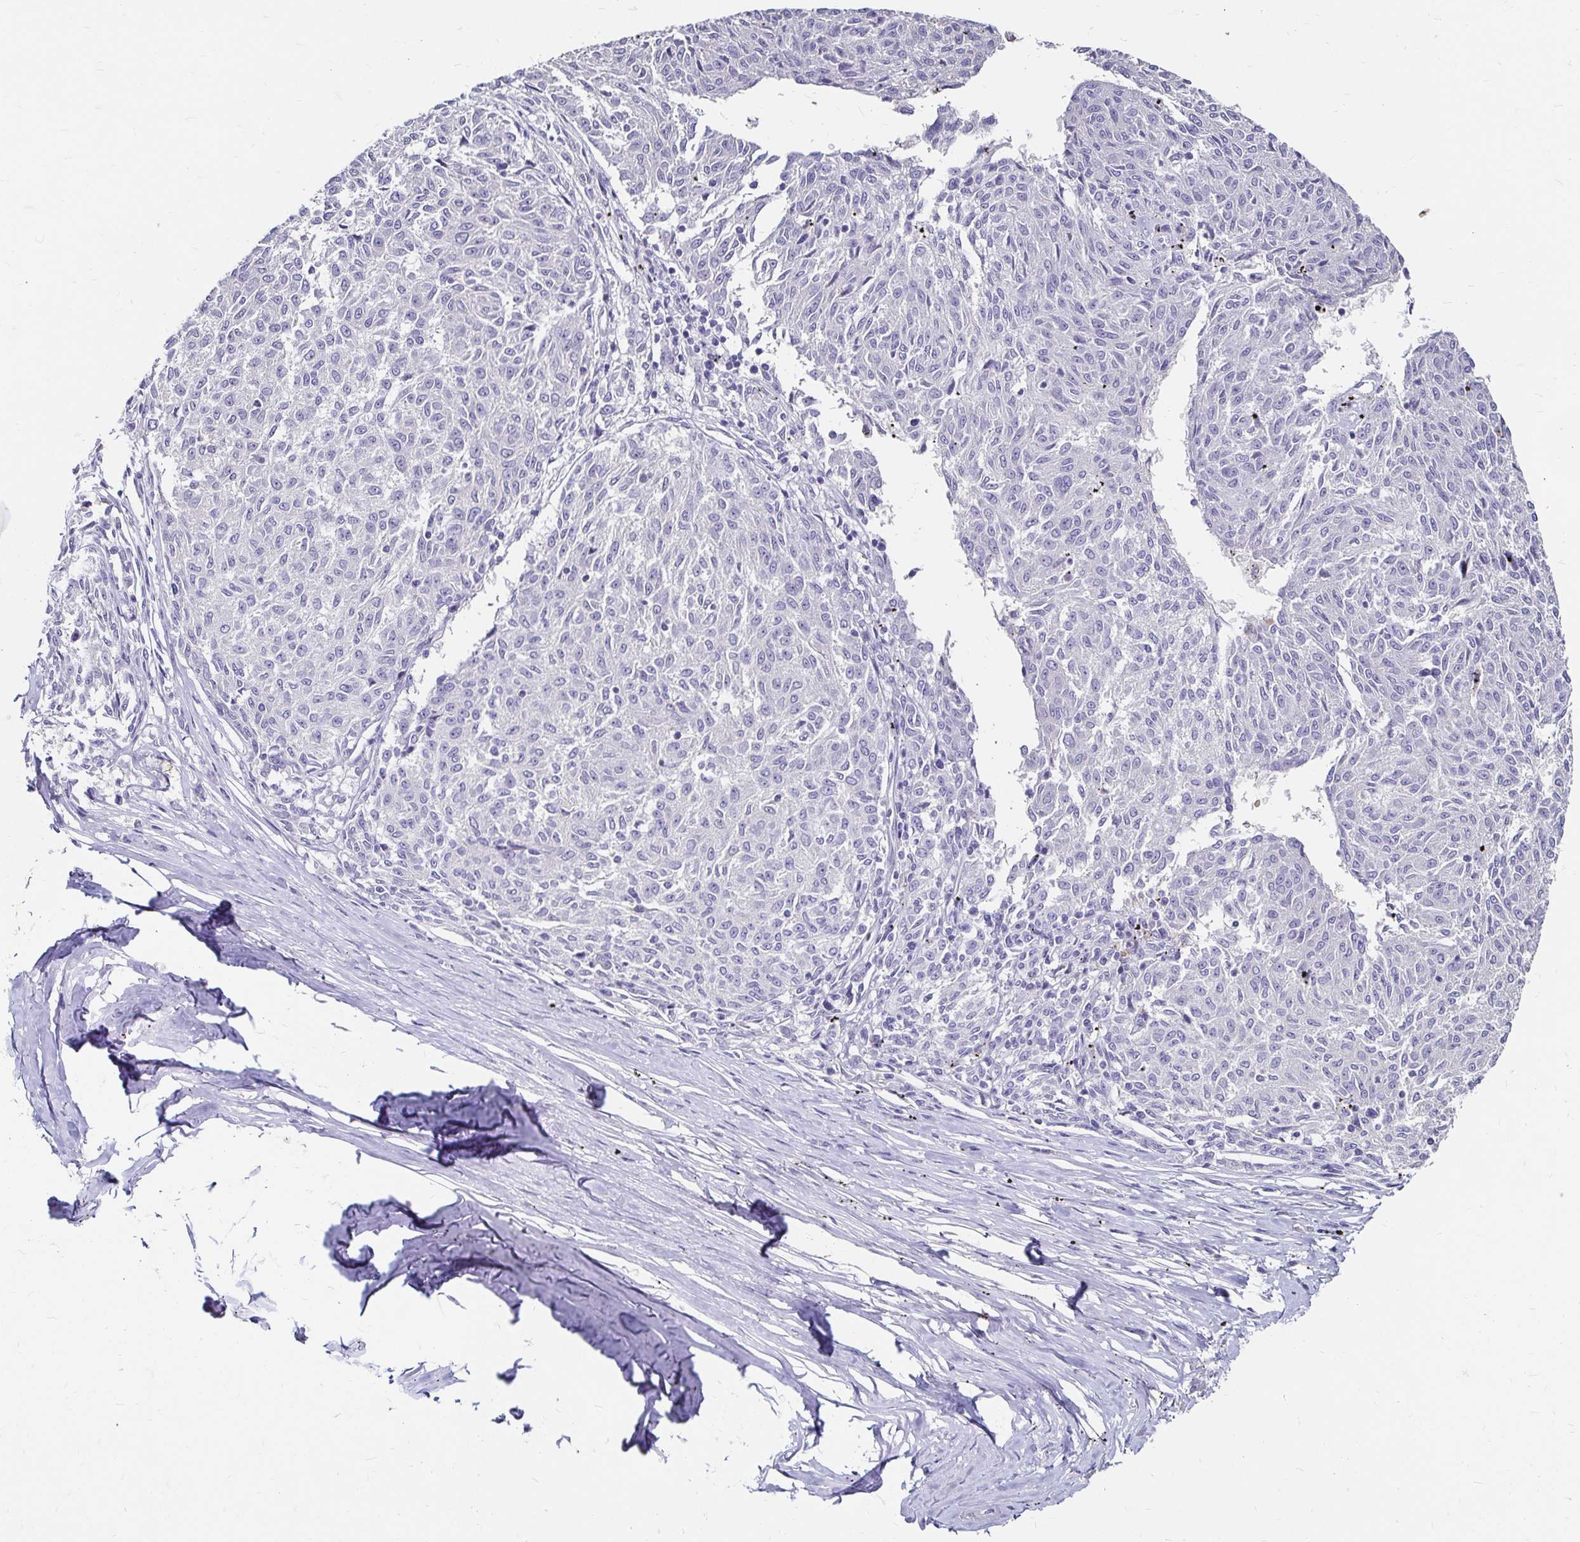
{"staining": {"intensity": "negative", "quantity": "none", "location": "none"}, "tissue": "melanoma", "cell_type": "Tumor cells", "image_type": "cancer", "snomed": [{"axis": "morphology", "description": "Malignant melanoma, NOS"}, {"axis": "topography", "description": "Skin"}], "caption": "High power microscopy histopathology image of an immunohistochemistry micrograph of malignant melanoma, revealing no significant expression in tumor cells.", "gene": "SCG3", "patient": {"sex": "female", "age": 72}}